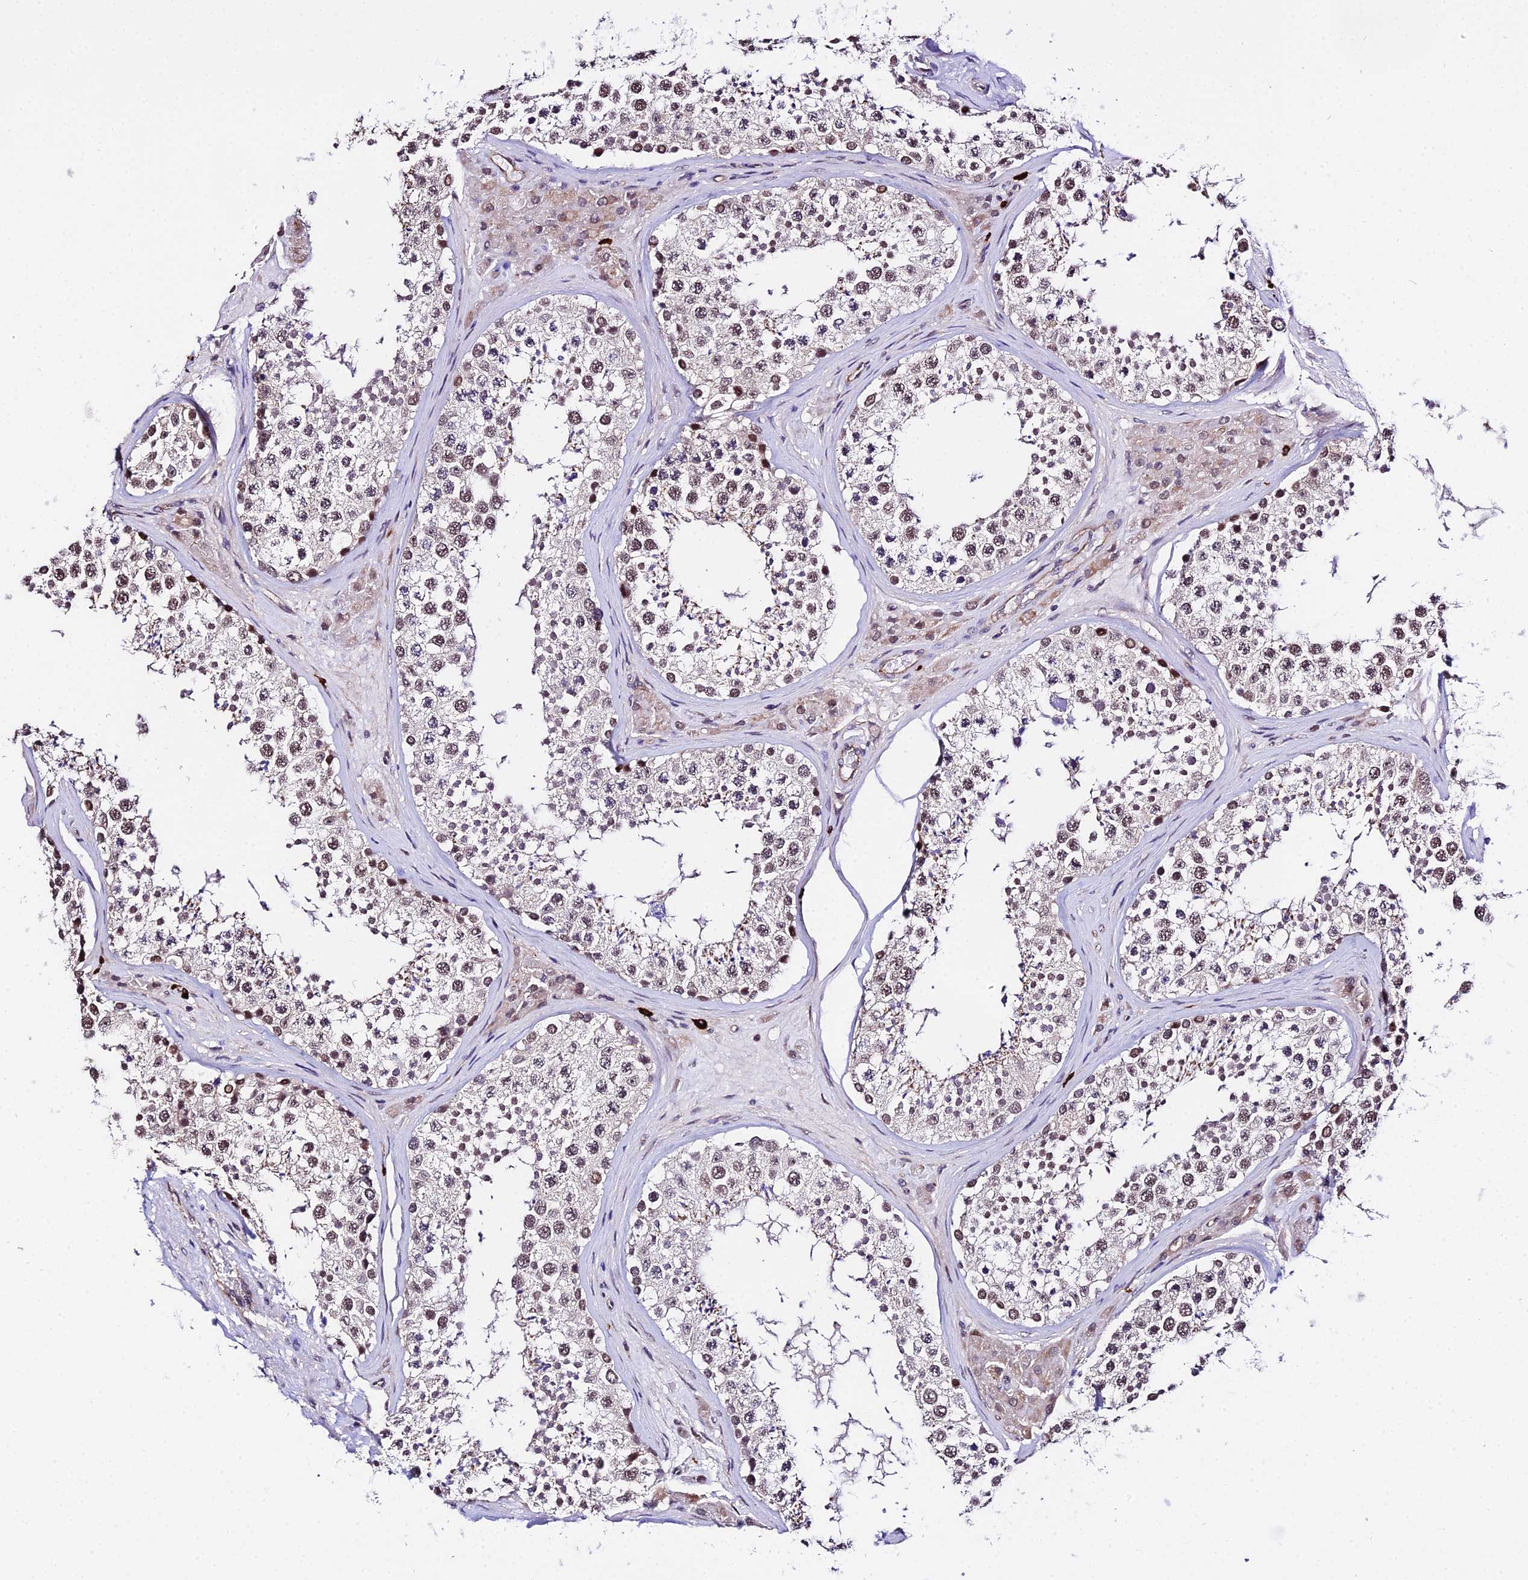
{"staining": {"intensity": "moderate", "quantity": "25%-75%", "location": "nuclear"}, "tissue": "testis", "cell_type": "Cells in seminiferous ducts", "image_type": "normal", "snomed": [{"axis": "morphology", "description": "Normal tissue, NOS"}, {"axis": "topography", "description": "Testis"}], "caption": "Cells in seminiferous ducts reveal medium levels of moderate nuclear positivity in approximately 25%-75% of cells in normal human testis. (DAB (3,3'-diaminobenzidine) IHC with brightfield microscopy, high magnification).", "gene": "POLR2I", "patient": {"sex": "male", "age": 46}}